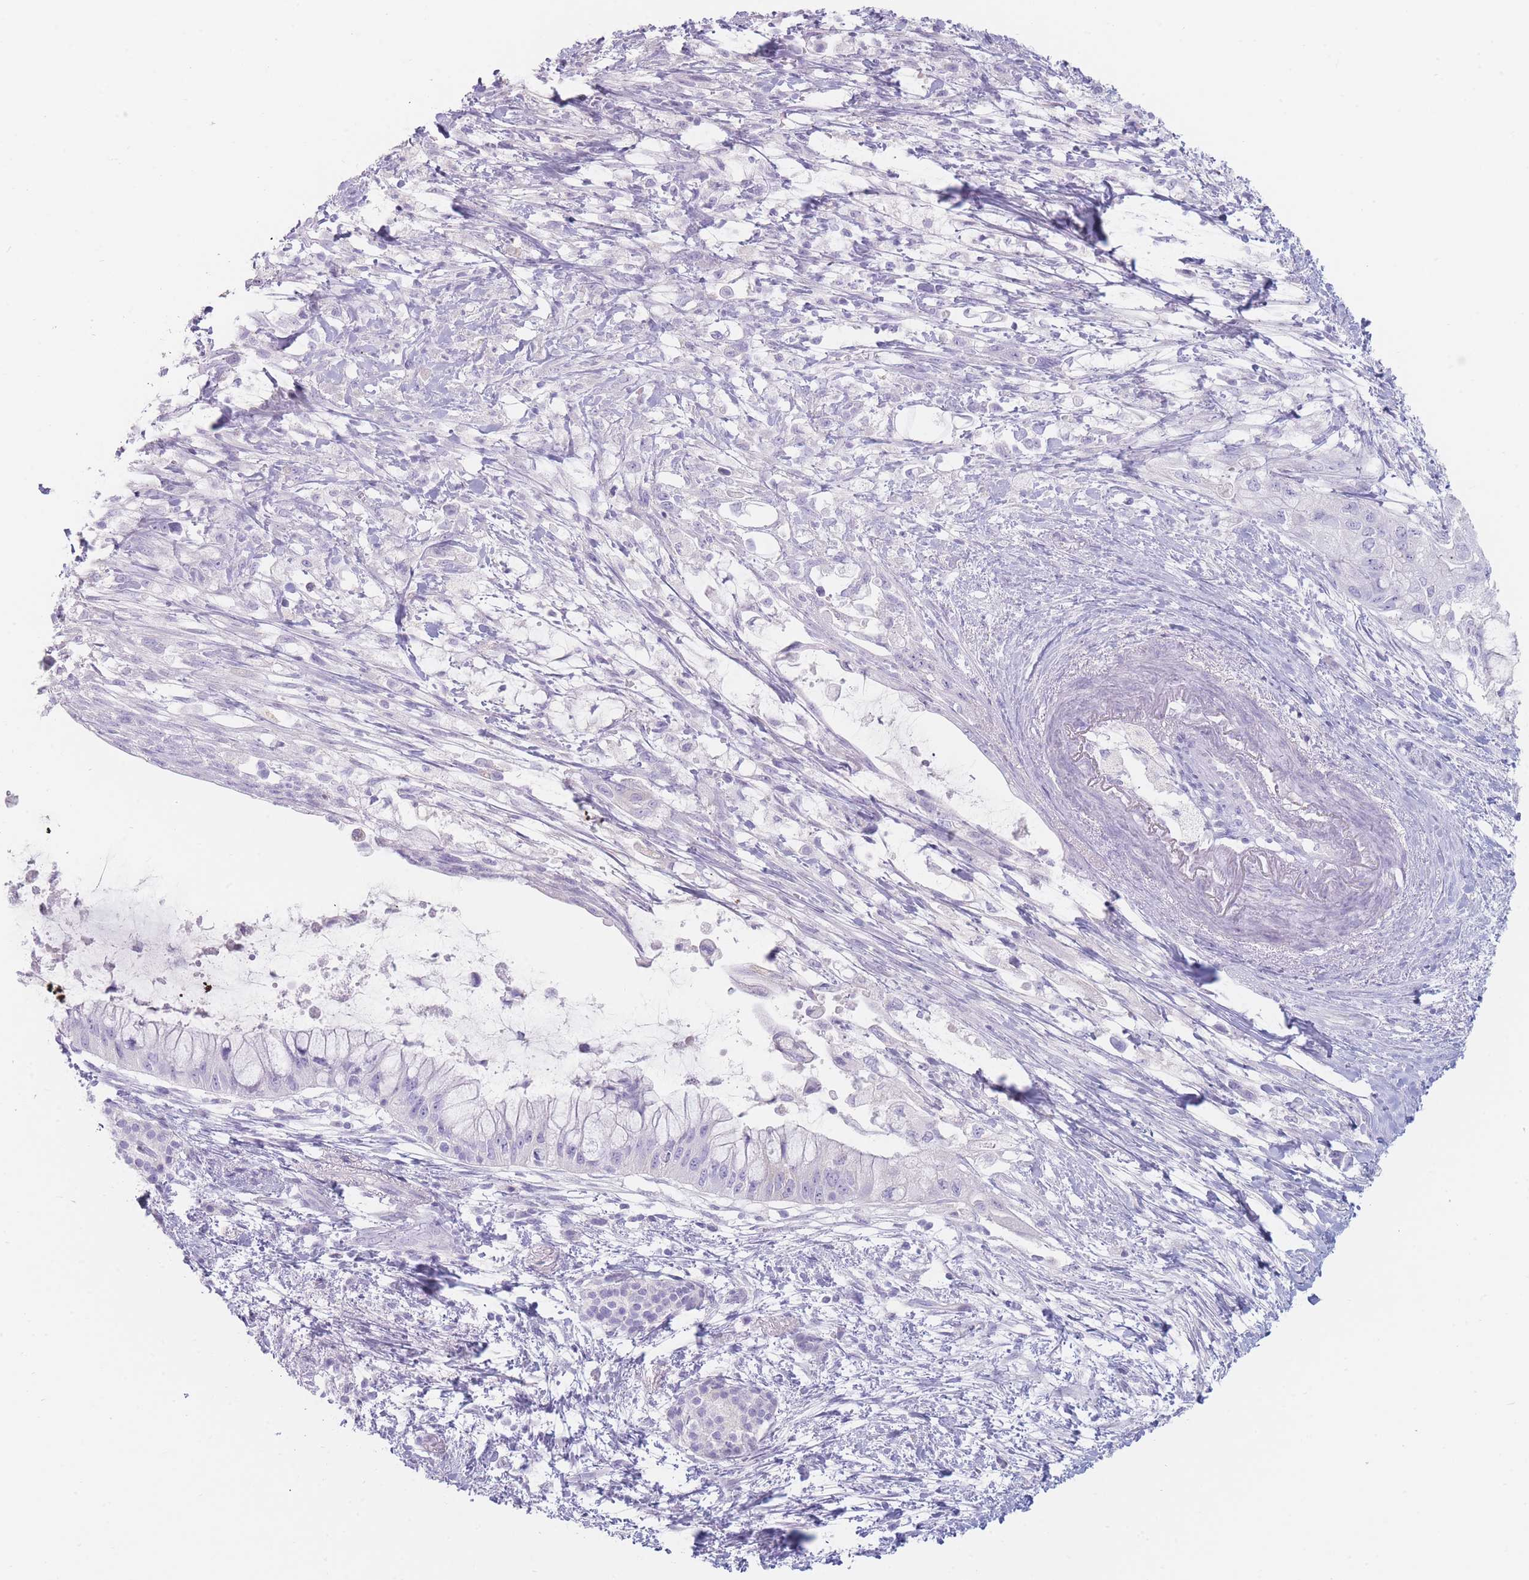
{"staining": {"intensity": "negative", "quantity": "none", "location": "none"}, "tissue": "pancreatic cancer", "cell_type": "Tumor cells", "image_type": "cancer", "snomed": [{"axis": "morphology", "description": "Adenocarcinoma, NOS"}, {"axis": "topography", "description": "Pancreas"}], "caption": "Immunohistochemistry (IHC) micrograph of neoplastic tissue: pancreatic cancer stained with DAB exhibits no significant protein staining in tumor cells.", "gene": "GPR12", "patient": {"sex": "male", "age": 48}}